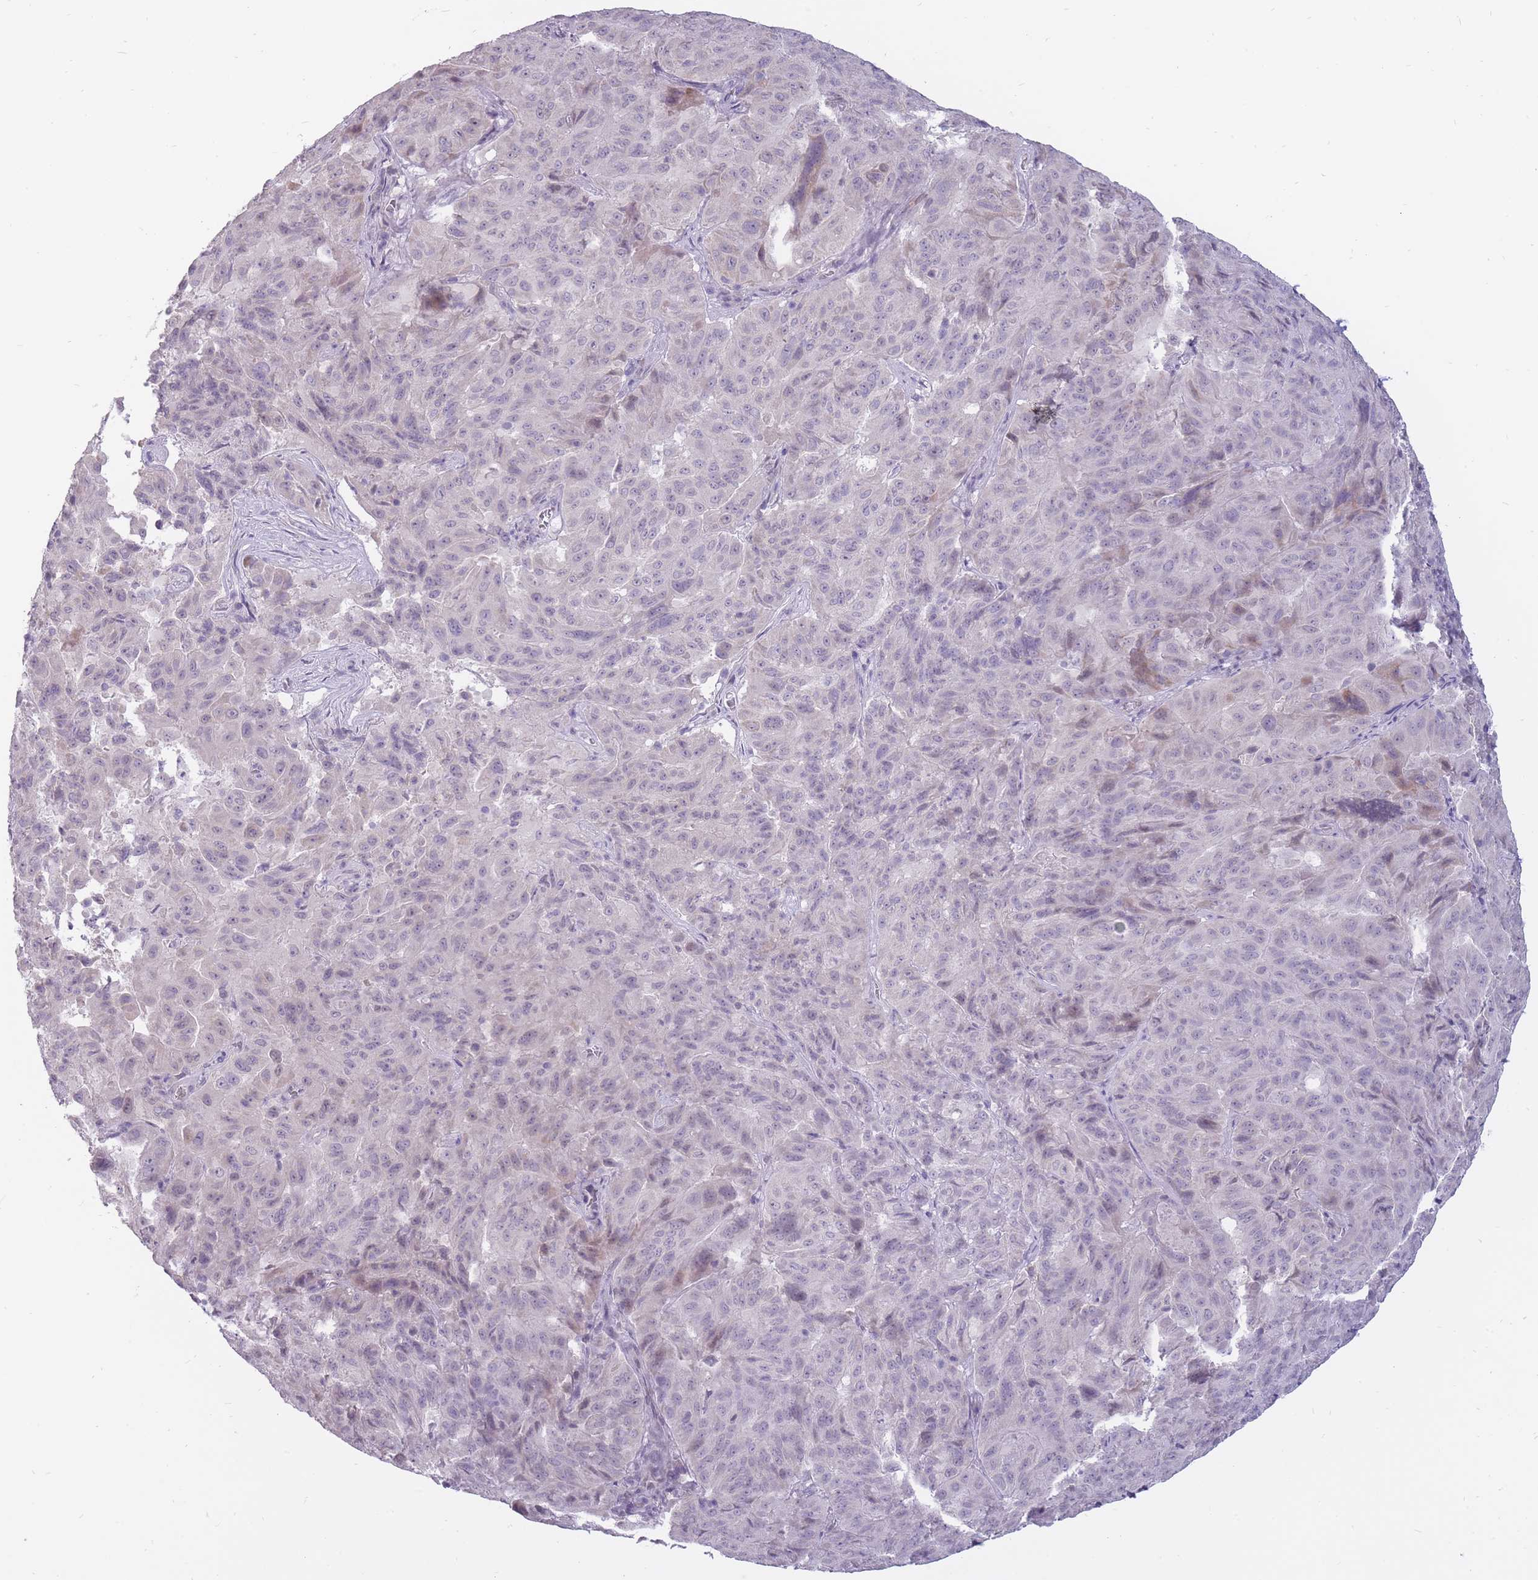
{"staining": {"intensity": "negative", "quantity": "none", "location": "none"}, "tissue": "pancreatic cancer", "cell_type": "Tumor cells", "image_type": "cancer", "snomed": [{"axis": "morphology", "description": "Adenocarcinoma, NOS"}, {"axis": "topography", "description": "Pancreas"}], "caption": "This is a photomicrograph of immunohistochemistry (IHC) staining of adenocarcinoma (pancreatic), which shows no expression in tumor cells.", "gene": "POMZP3", "patient": {"sex": "male", "age": 63}}